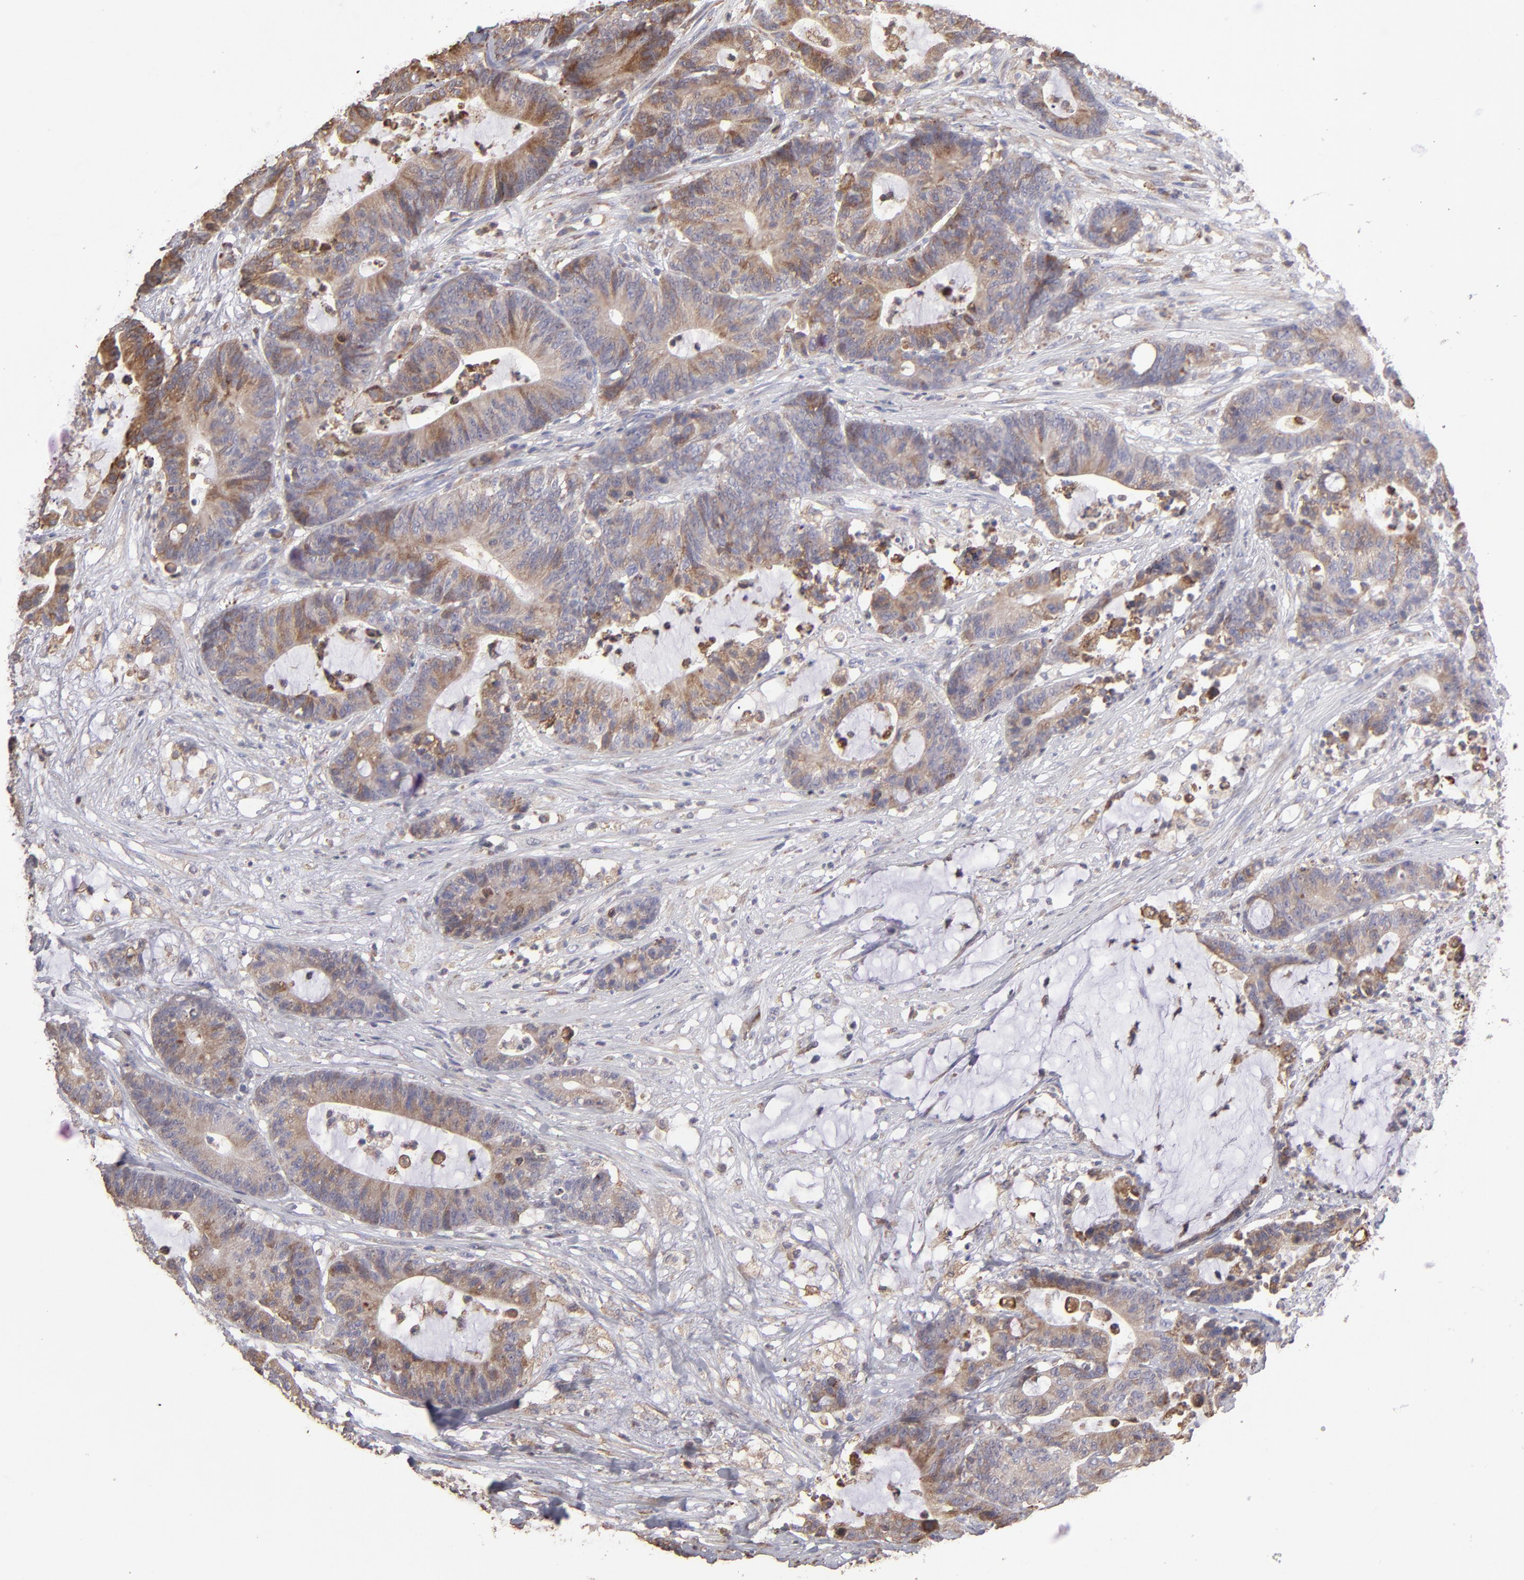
{"staining": {"intensity": "moderate", "quantity": ">75%", "location": "cytoplasmic/membranous"}, "tissue": "colorectal cancer", "cell_type": "Tumor cells", "image_type": "cancer", "snomed": [{"axis": "morphology", "description": "Adenocarcinoma, NOS"}, {"axis": "topography", "description": "Colon"}], "caption": "Immunohistochemical staining of human adenocarcinoma (colorectal) reveals medium levels of moderate cytoplasmic/membranous positivity in approximately >75% of tumor cells. (DAB (3,3'-diaminobenzidine) IHC with brightfield microscopy, high magnification).", "gene": "CALR", "patient": {"sex": "female", "age": 84}}